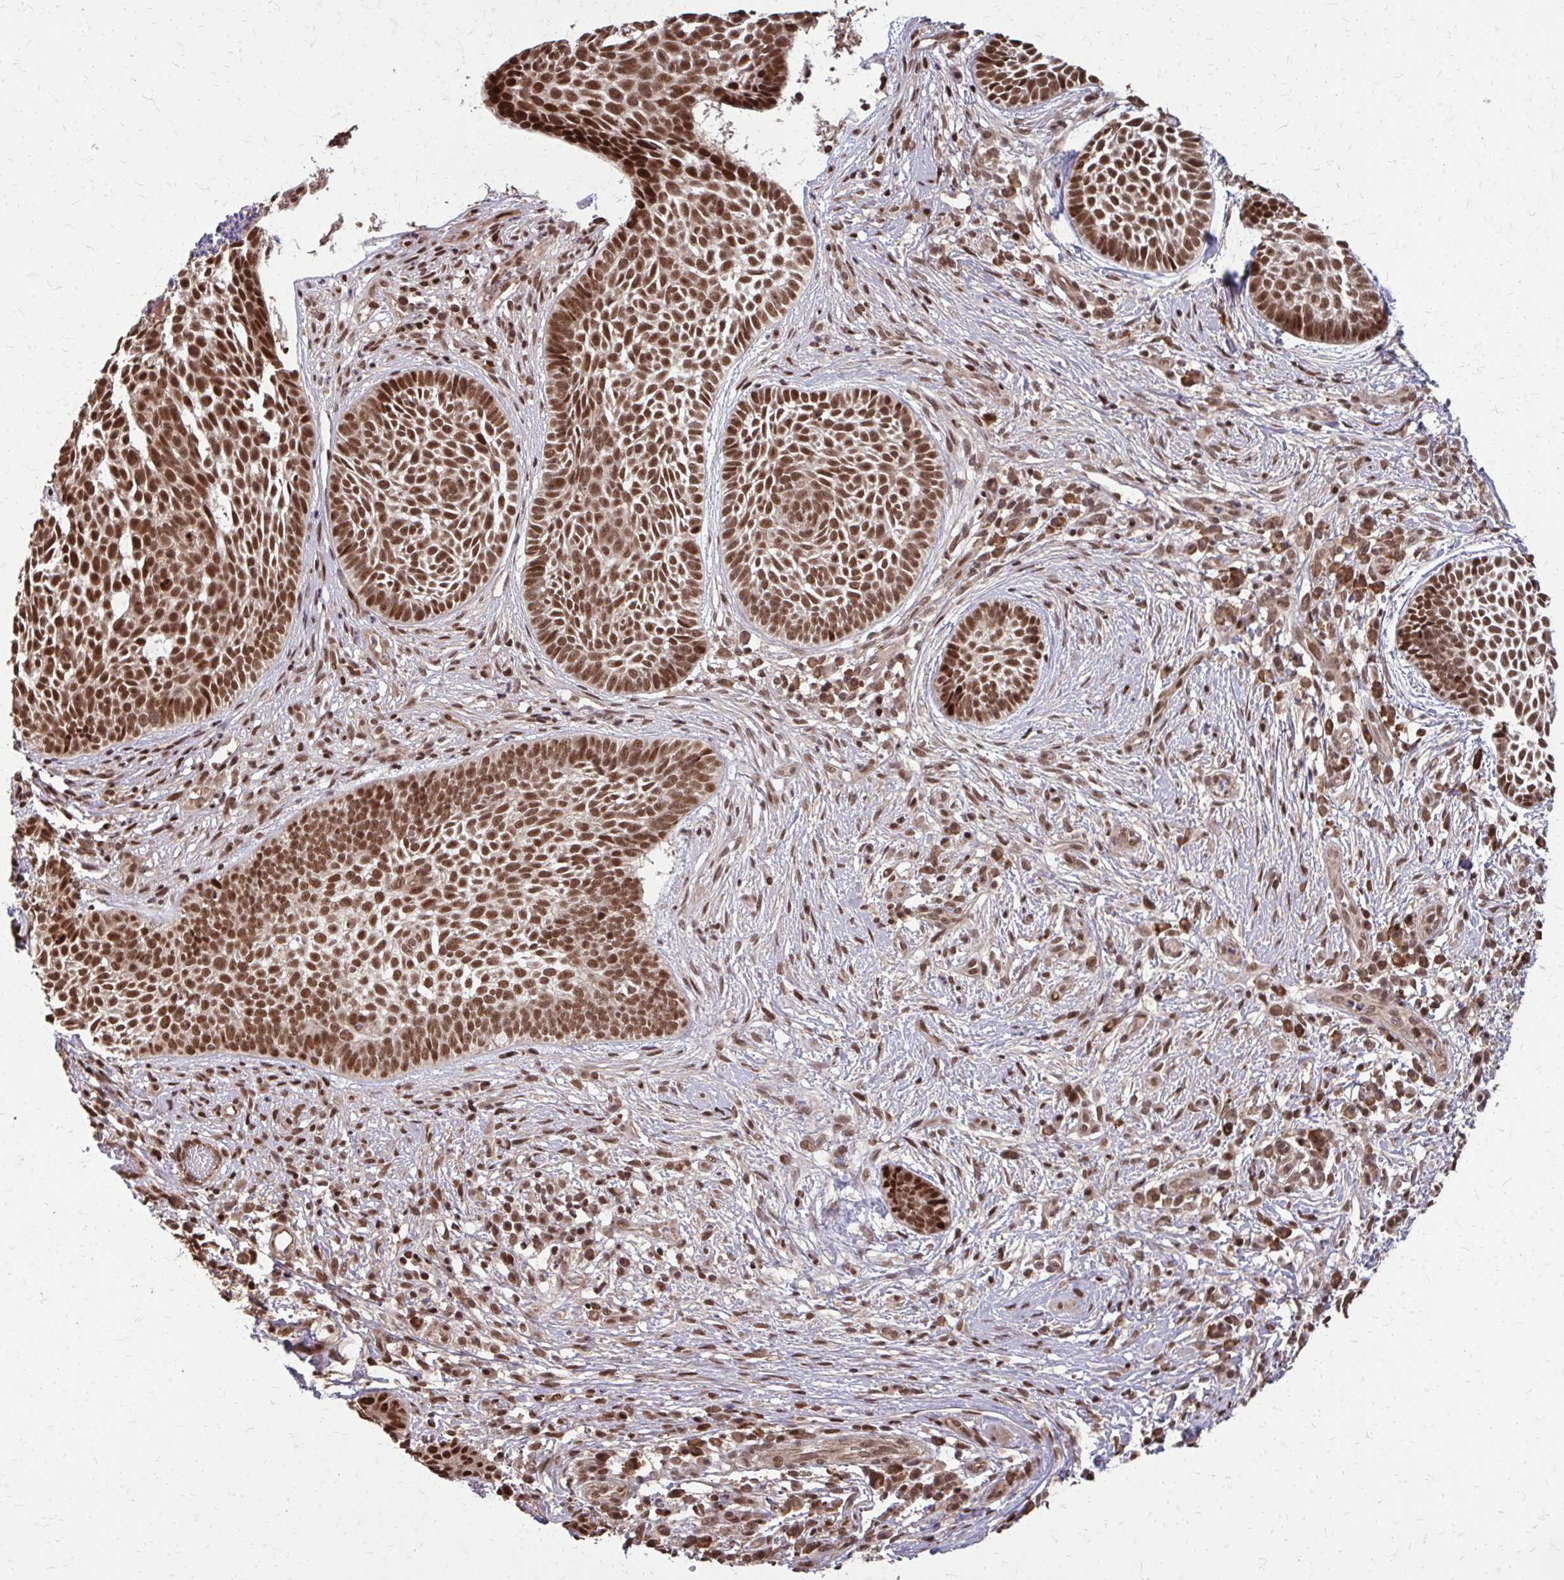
{"staining": {"intensity": "strong", "quantity": ">75%", "location": "nuclear"}, "tissue": "skin cancer", "cell_type": "Tumor cells", "image_type": "cancer", "snomed": [{"axis": "morphology", "description": "Basal cell carcinoma"}, {"axis": "topography", "description": "Skin"}], "caption": "There is high levels of strong nuclear staining in tumor cells of basal cell carcinoma (skin), as demonstrated by immunohistochemical staining (brown color).", "gene": "SS18", "patient": {"sex": "female", "age": 89}}